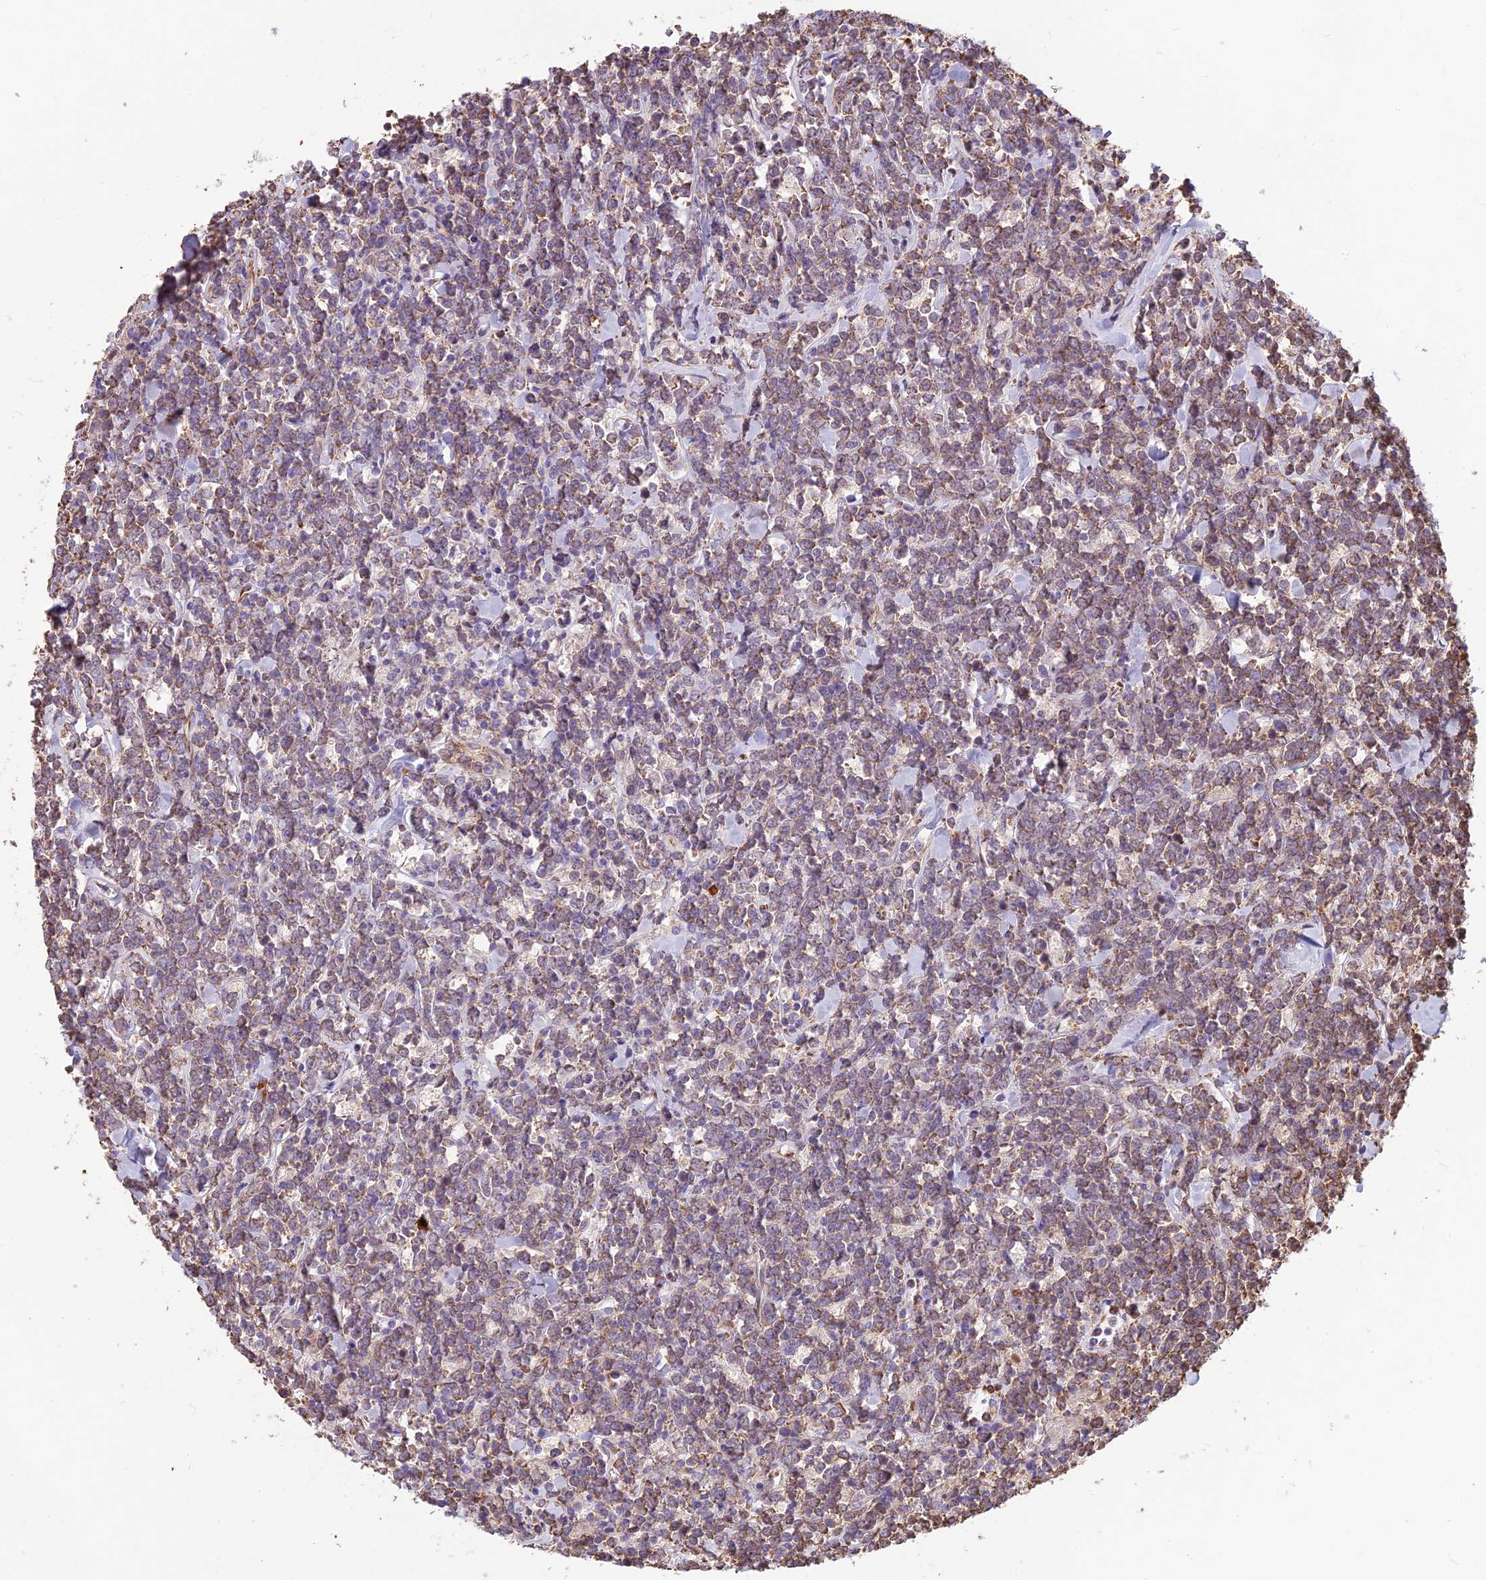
{"staining": {"intensity": "moderate", "quantity": "25%-75%", "location": "cytoplasmic/membranous"}, "tissue": "lymphoma", "cell_type": "Tumor cells", "image_type": "cancer", "snomed": [{"axis": "morphology", "description": "Malignant lymphoma, non-Hodgkin's type, High grade"}, {"axis": "topography", "description": "Small intestine"}], "caption": "Human lymphoma stained with a protein marker reveals moderate staining in tumor cells.", "gene": "SPDL1", "patient": {"sex": "male", "age": 8}}